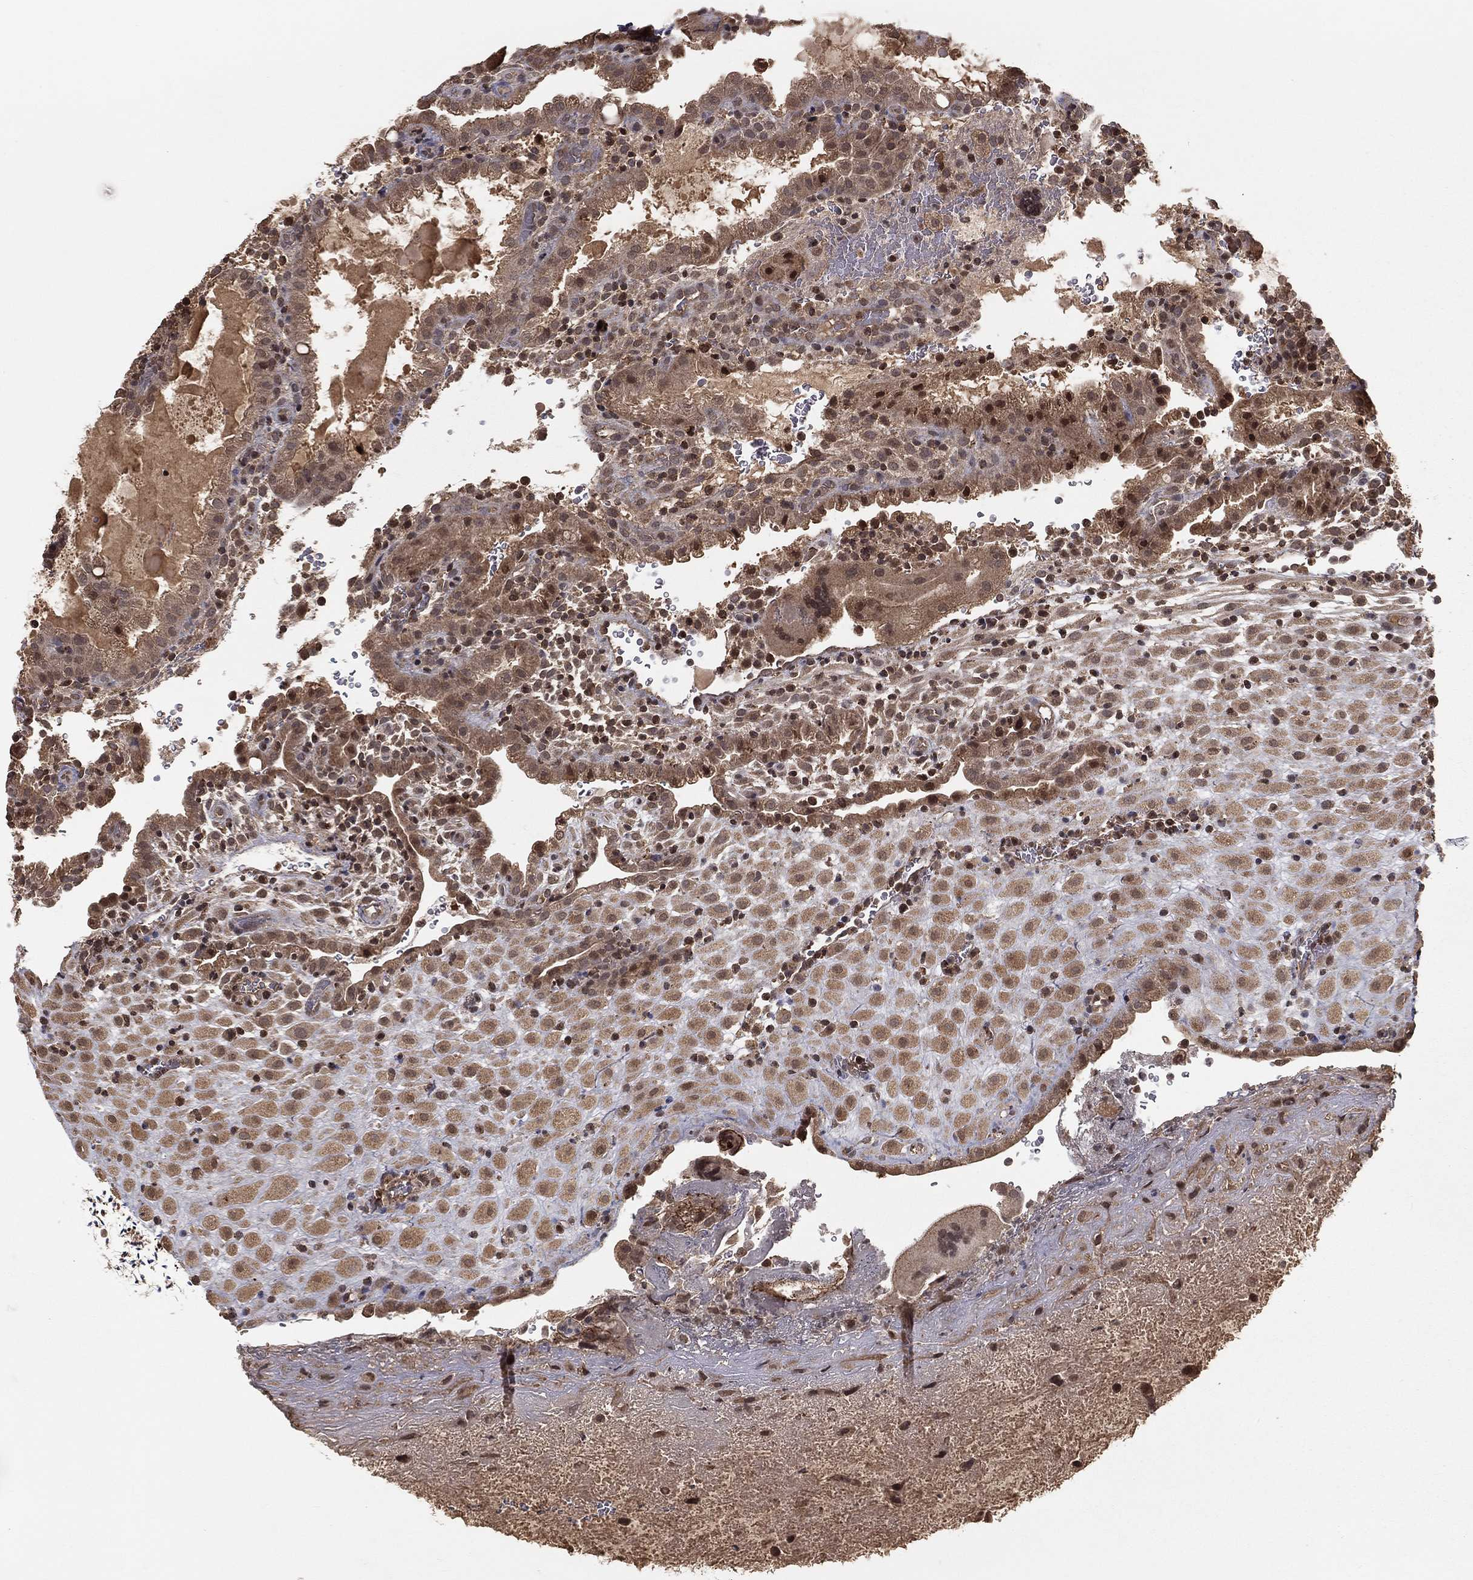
{"staining": {"intensity": "weak", "quantity": ">75%", "location": "cytoplasmic/membranous"}, "tissue": "placenta", "cell_type": "Decidual cells", "image_type": "normal", "snomed": [{"axis": "morphology", "description": "Normal tissue, NOS"}, {"axis": "topography", "description": "Placenta"}], "caption": "Normal placenta demonstrates weak cytoplasmic/membranous positivity in approximately >75% of decidual cells.", "gene": "ZDHHC15", "patient": {"sex": "female", "age": 19}}